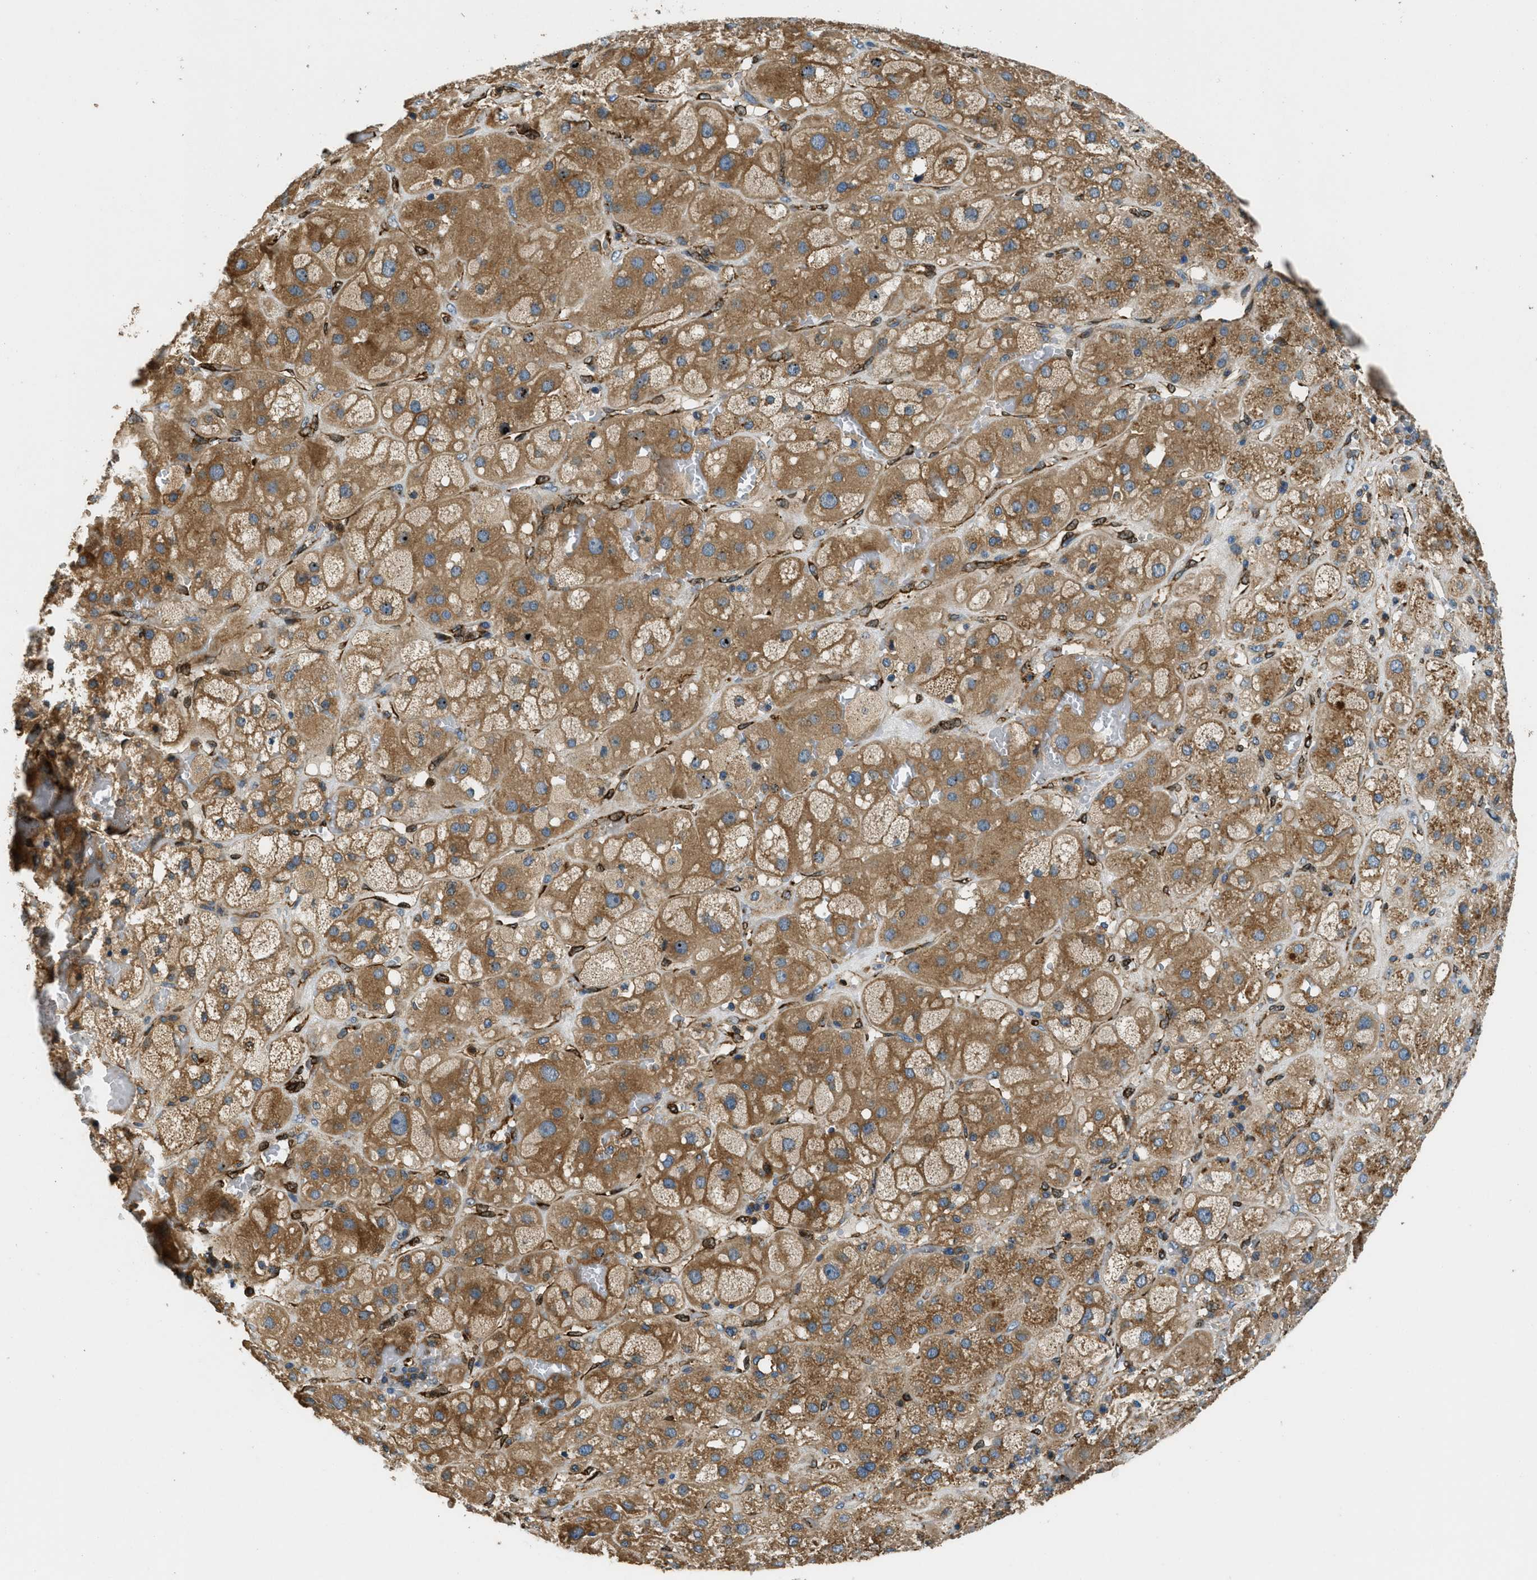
{"staining": {"intensity": "moderate", "quantity": ">75%", "location": "cytoplasmic/membranous"}, "tissue": "adrenal gland", "cell_type": "Glandular cells", "image_type": "normal", "snomed": [{"axis": "morphology", "description": "Normal tissue, NOS"}, {"axis": "topography", "description": "Adrenal gland"}], "caption": "This histopathology image exhibits immunohistochemistry staining of unremarkable human adrenal gland, with medium moderate cytoplasmic/membranous expression in about >75% of glandular cells.", "gene": "GIMAP8", "patient": {"sex": "female", "age": 47}}